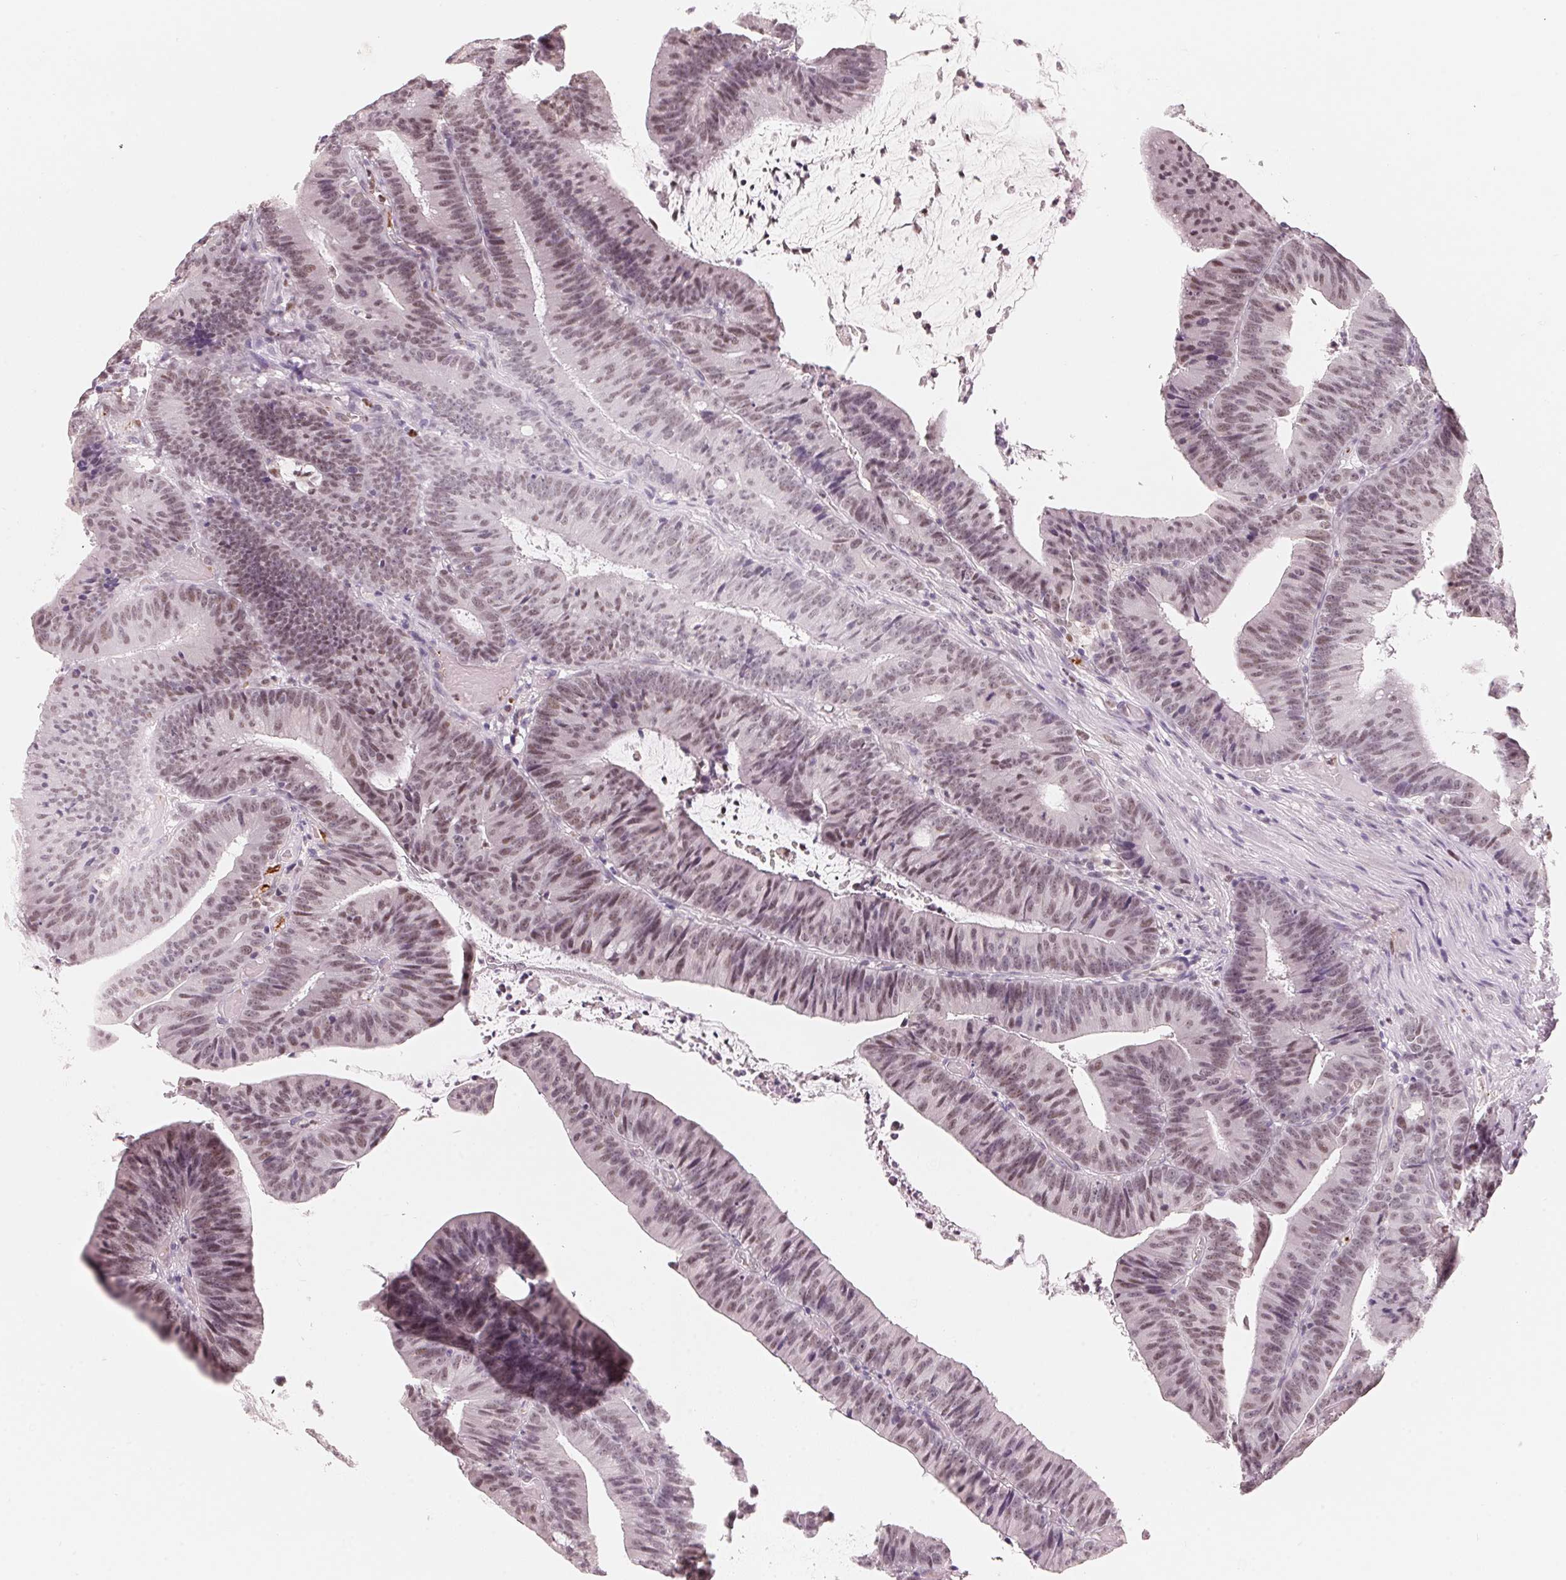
{"staining": {"intensity": "weak", "quantity": ">75%", "location": "nuclear"}, "tissue": "colorectal cancer", "cell_type": "Tumor cells", "image_type": "cancer", "snomed": [{"axis": "morphology", "description": "Adenocarcinoma, NOS"}, {"axis": "topography", "description": "Colon"}], "caption": "The immunohistochemical stain shows weak nuclear expression in tumor cells of colorectal adenocarcinoma tissue.", "gene": "ARHGAP22", "patient": {"sex": "female", "age": 78}}